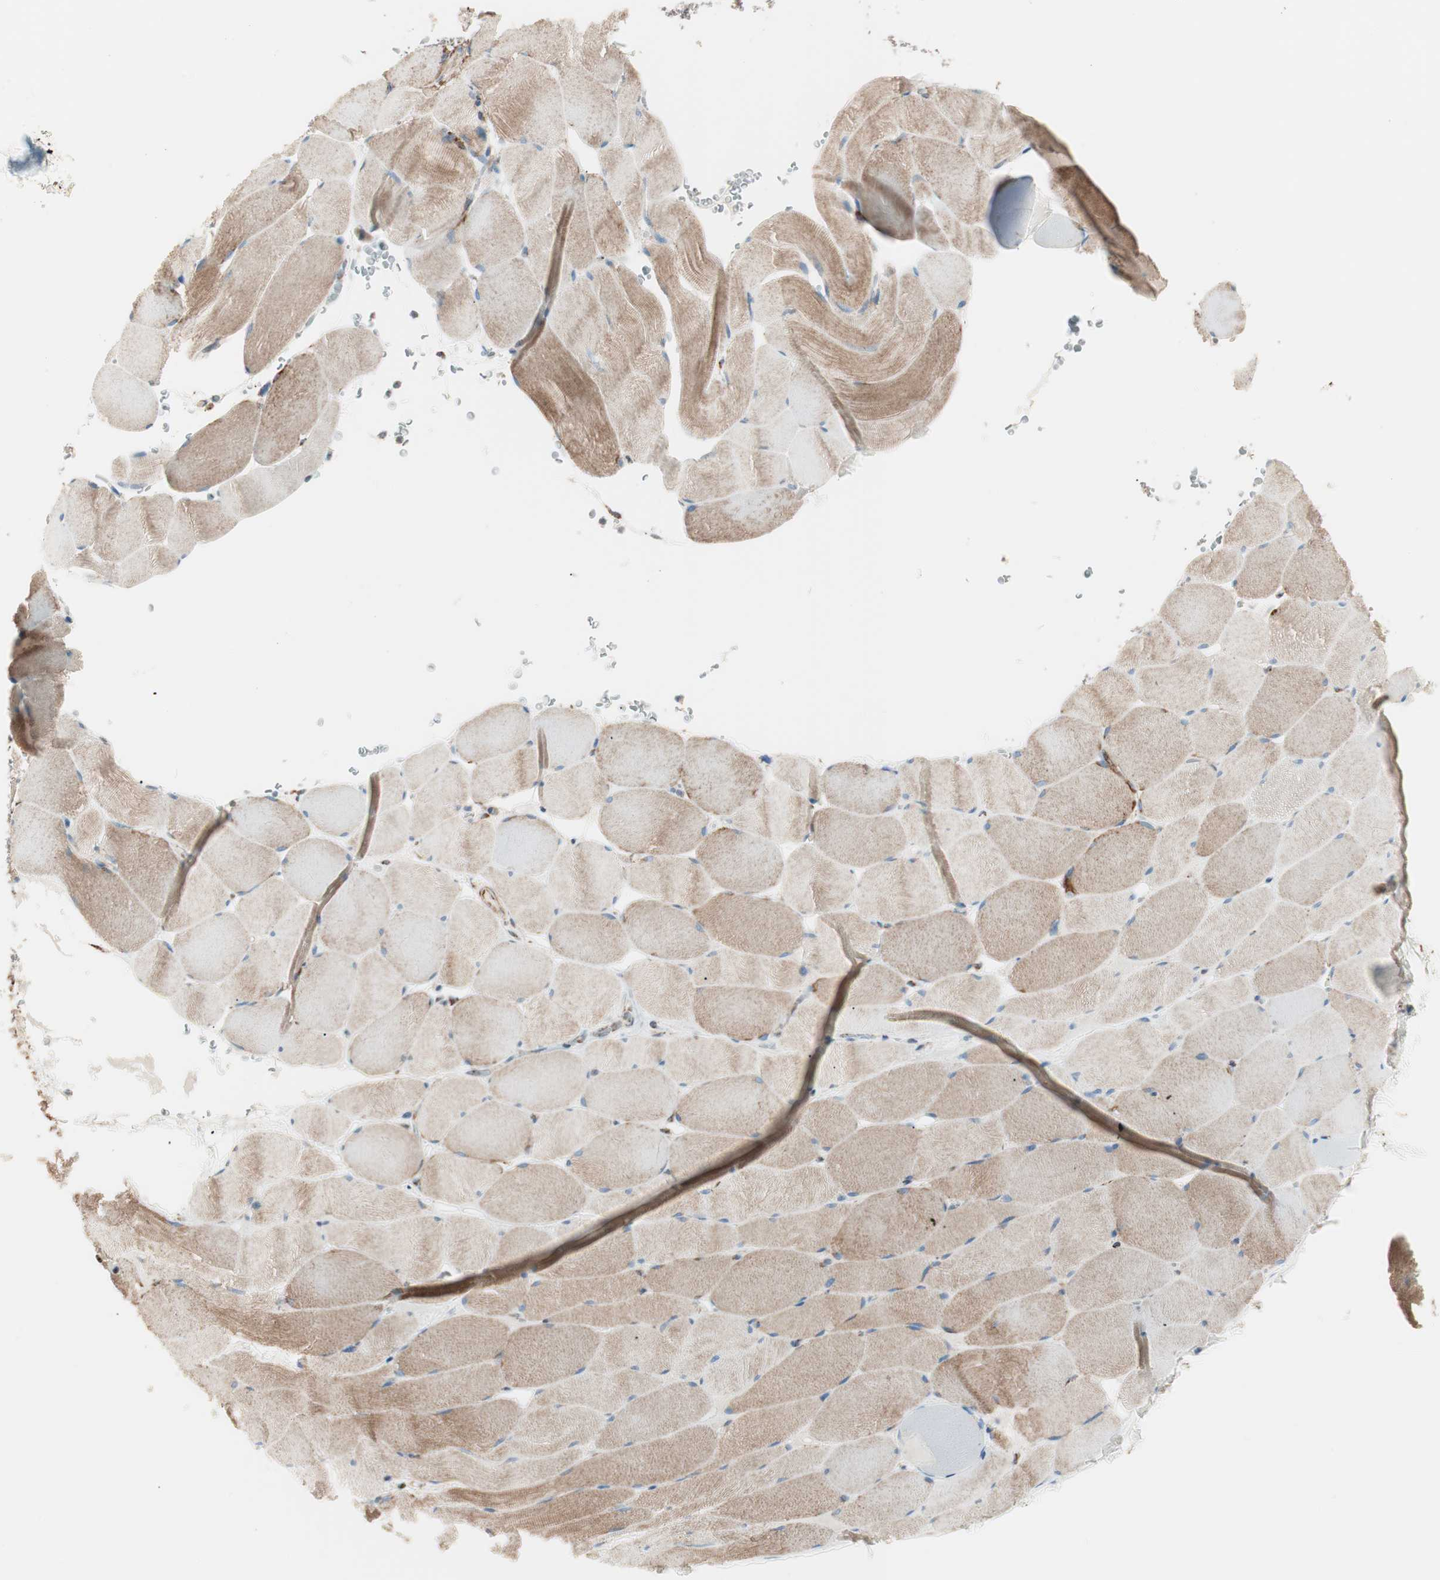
{"staining": {"intensity": "moderate", "quantity": ">75%", "location": "cytoplasmic/membranous"}, "tissue": "skeletal muscle", "cell_type": "Myocytes", "image_type": "normal", "snomed": [{"axis": "morphology", "description": "Normal tissue, NOS"}, {"axis": "topography", "description": "Skeletal muscle"}], "caption": "Skeletal muscle stained with a brown dye reveals moderate cytoplasmic/membranous positive positivity in about >75% of myocytes.", "gene": "TOMM22", "patient": {"sex": "male", "age": 62}}